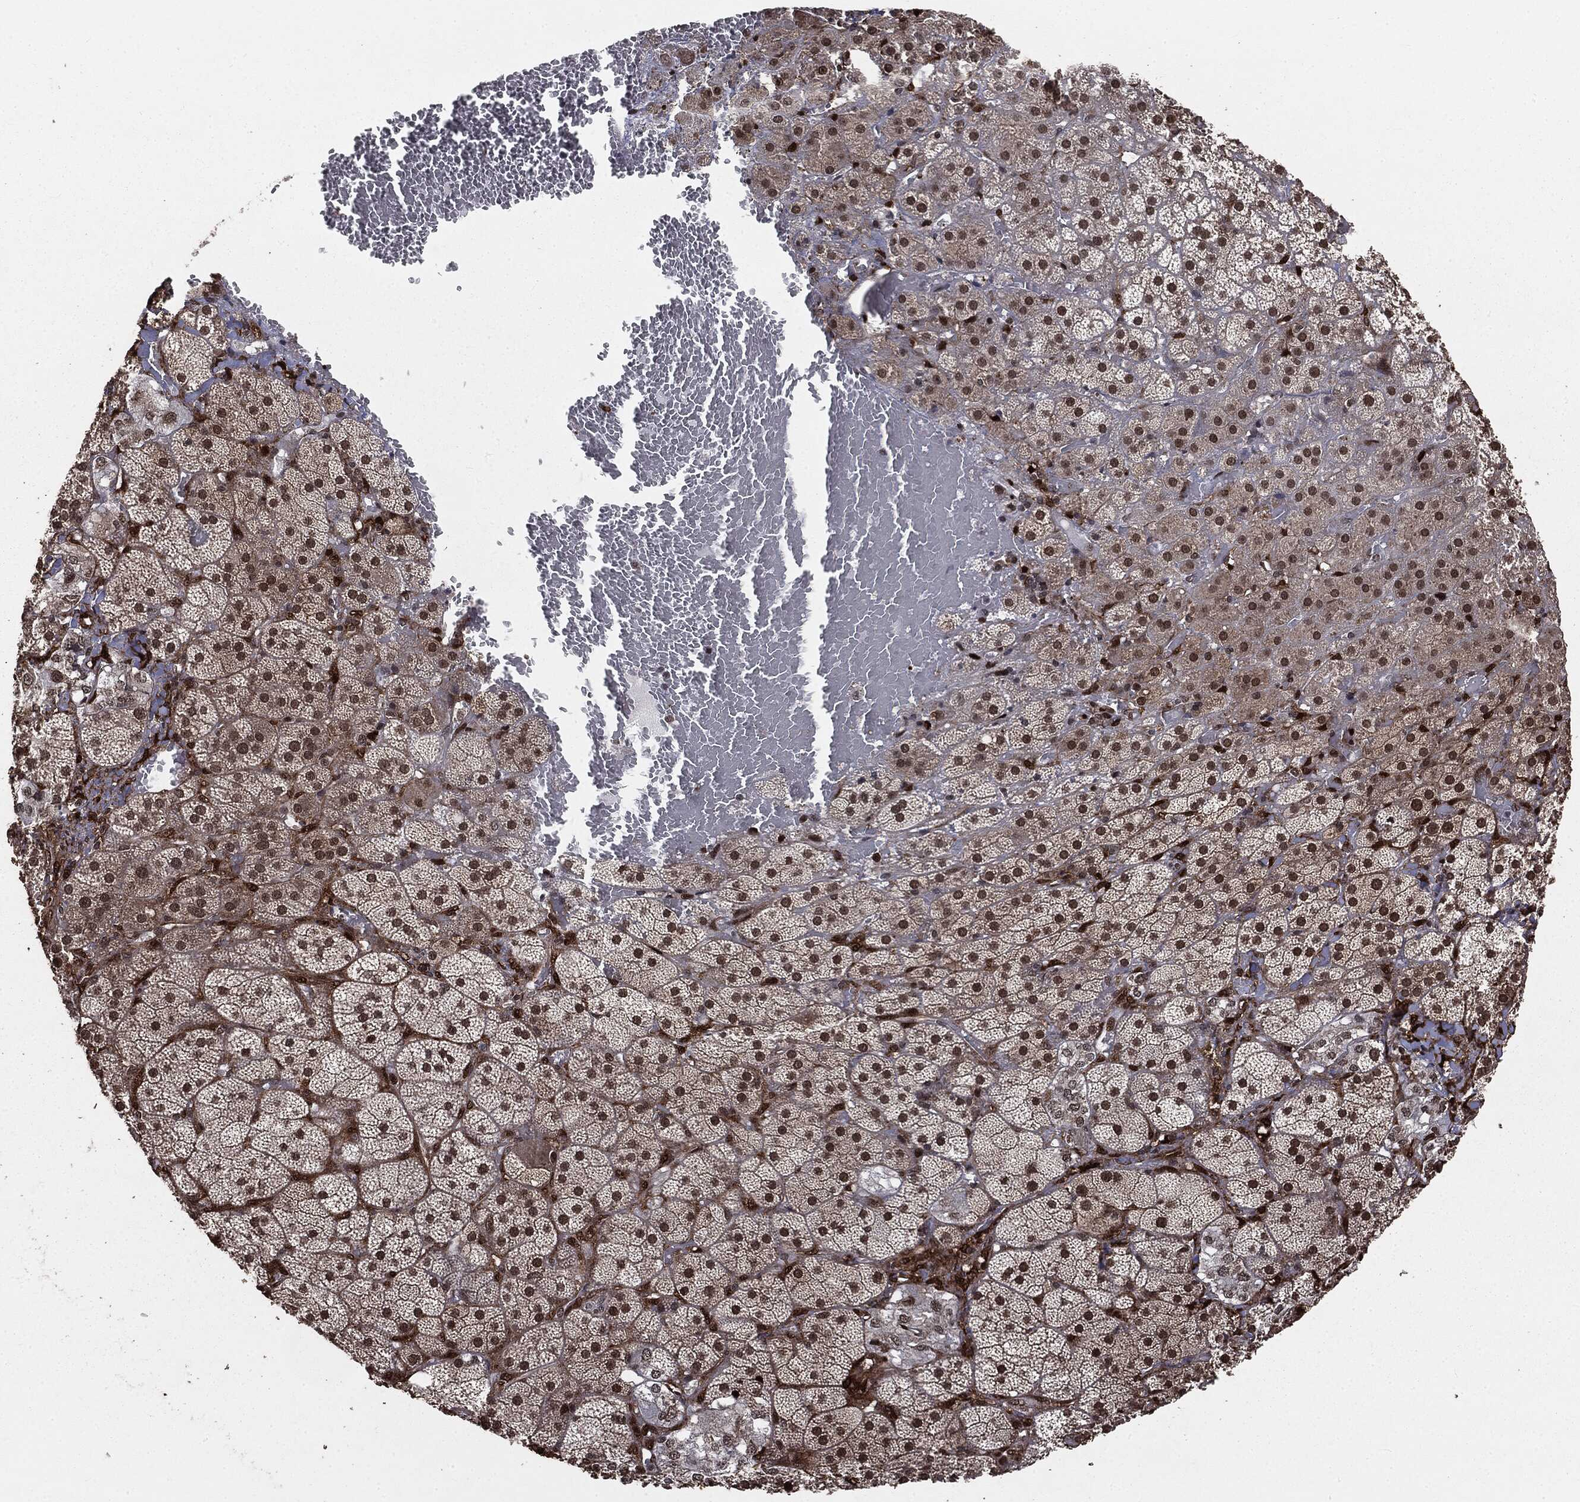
{"staining": {"intensity": "strong", "quantity": "25%-75%", "location": "nuclear"}, "tissue": "adrenal gland", "cell_type": "Glandular cells", "image_type": "normal", "snomed": [{"axis": "morphology", "description": "Normal tissue, NOS"}, {"axis": "topography", "description": "Adrenal gland"}], "caption": "Immunohistochemical staining of unremarkable human adrenal gland exhibits high levels of strong nuclear positivity in approximately 25%-75% of glandular cells.", "gene": "DVL2", "patient": {"sex": "male", "age": 57}}